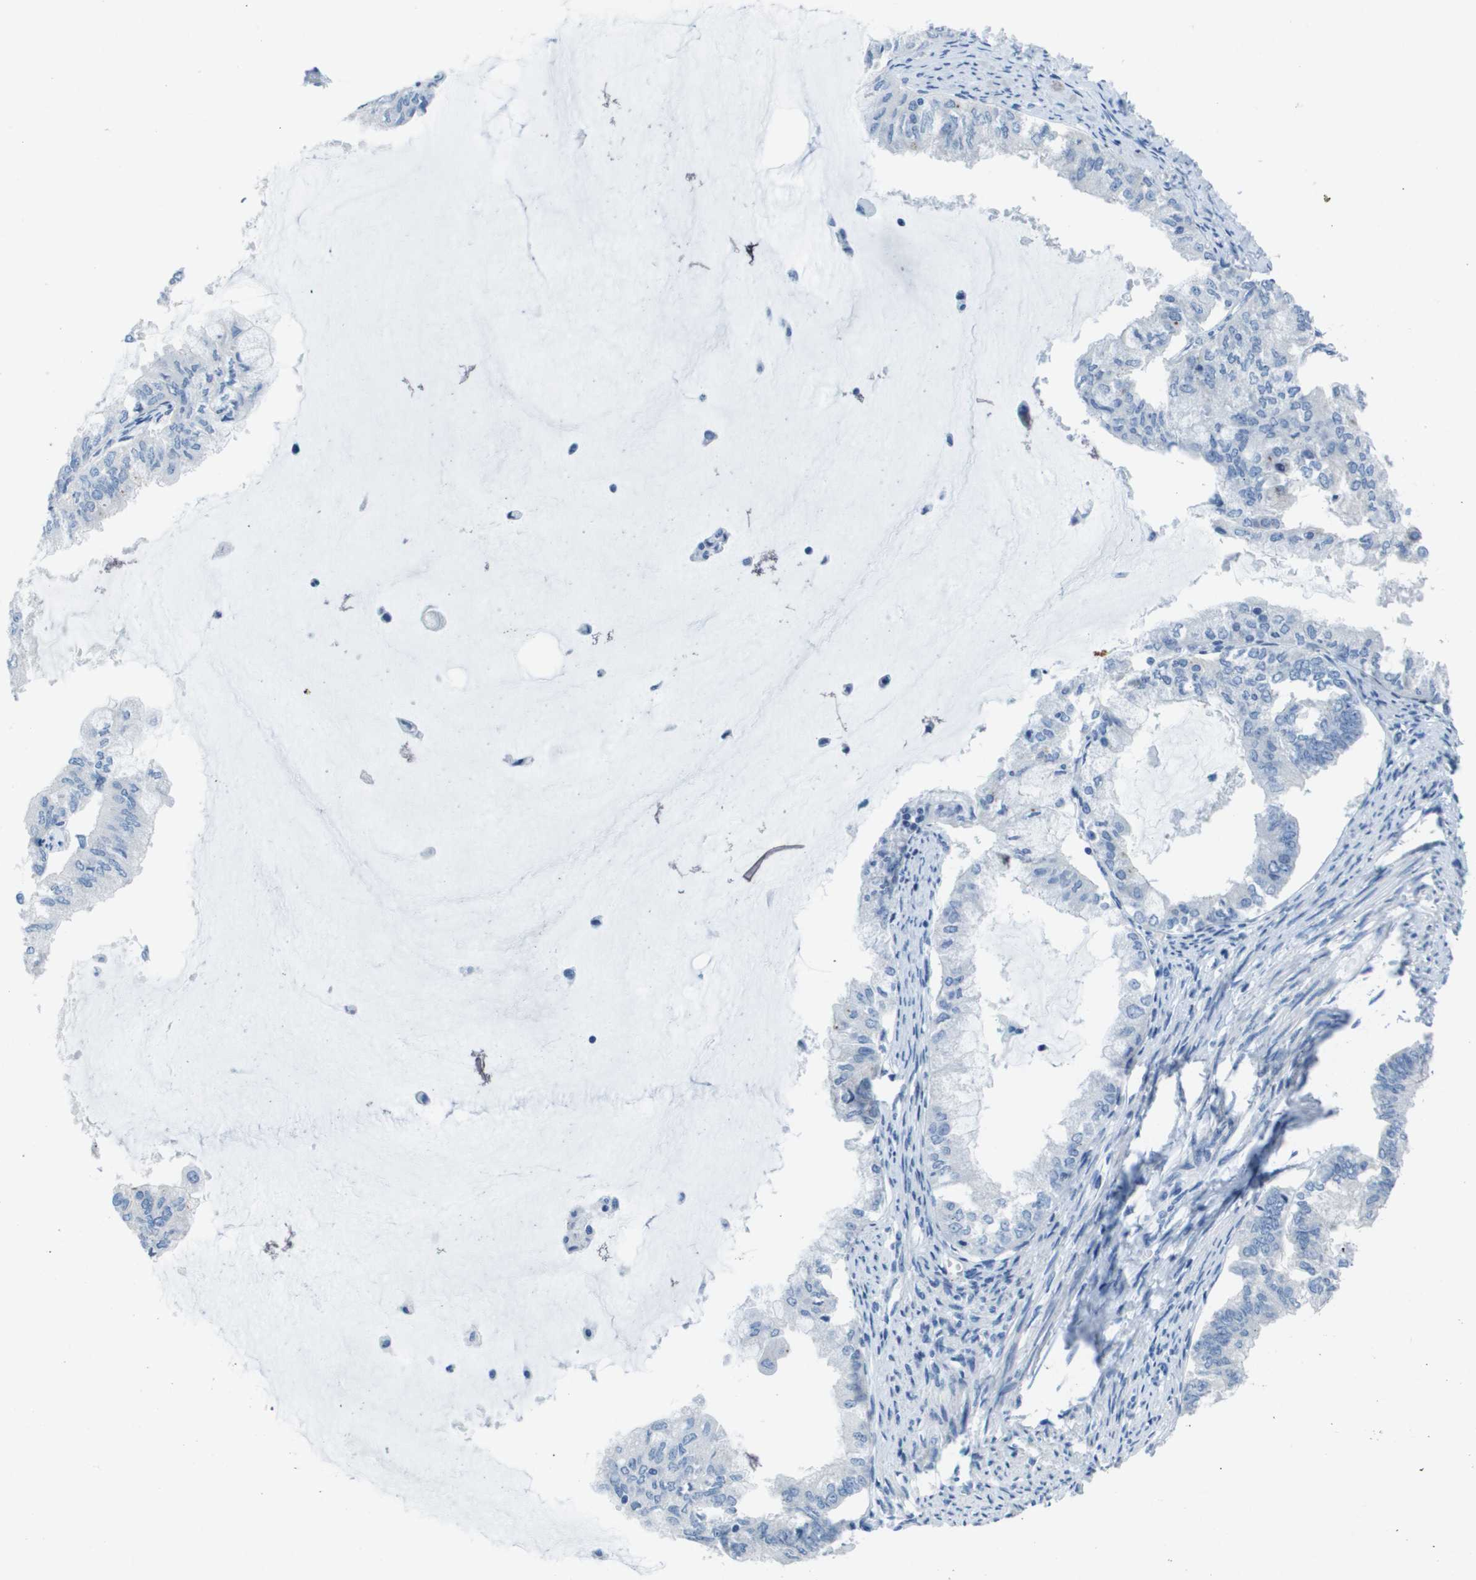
{"staining": {"intensity": "negative", "quantity": "none", "location": "none"}, "tissue": "endometrial cancer", "cell_type": "Tumor cells", "image_type": "cancer", "snomed": [{"axis": "morphology", "description": "Adenocarcinoma, NOS"}, {"axis": "topography", "description": "Endometrium"}], "caption": "High magnification brightfield microscopy of adenocarcinoma (endometrial) stained with DAB (brown) and counterstained with hematoxylin (blue): tumor cells show no significant expression.", "gene": "NCS1", "patient": {"sex": "female", "age": 86}}